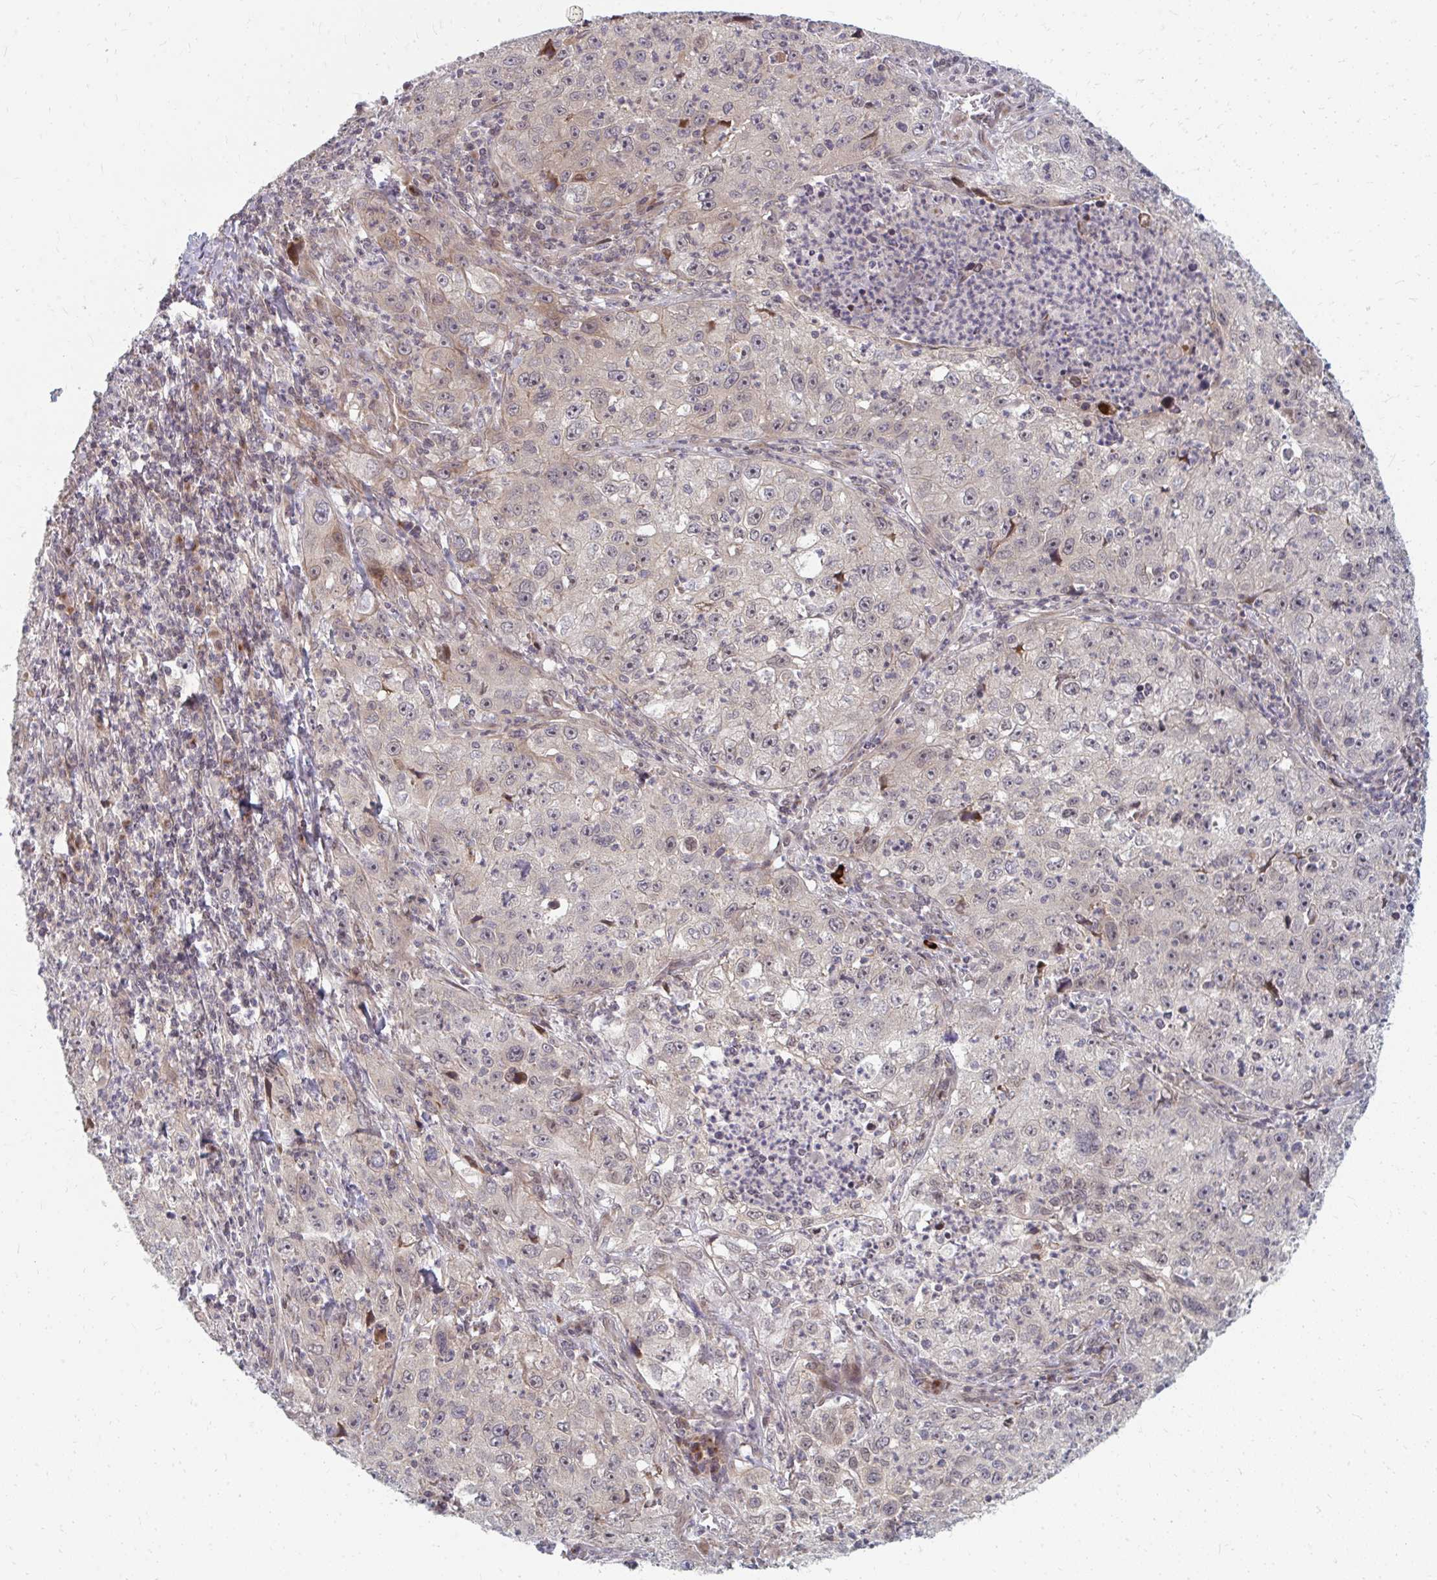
{"staining": {"intensity": "negative", "quantity": "none", "location": "none"}, "tissue": "lung cancer", "cell_type": "Tumor cells", "image_type": "cancer", "snomed": [{"axis": "morphology", "description": "Squamous cell carcinoma, NOS"}, {"axis": "topography", "description": "Lung"}], "caption": "IHC photomicrograph of neoplastic tissue: human squamous cell carcinoma (lung) stained with DAB displays no significant protein positivity in tumor cells.", "gene": "ZNF285", "patient": {"sex": "male", "age": 71}}